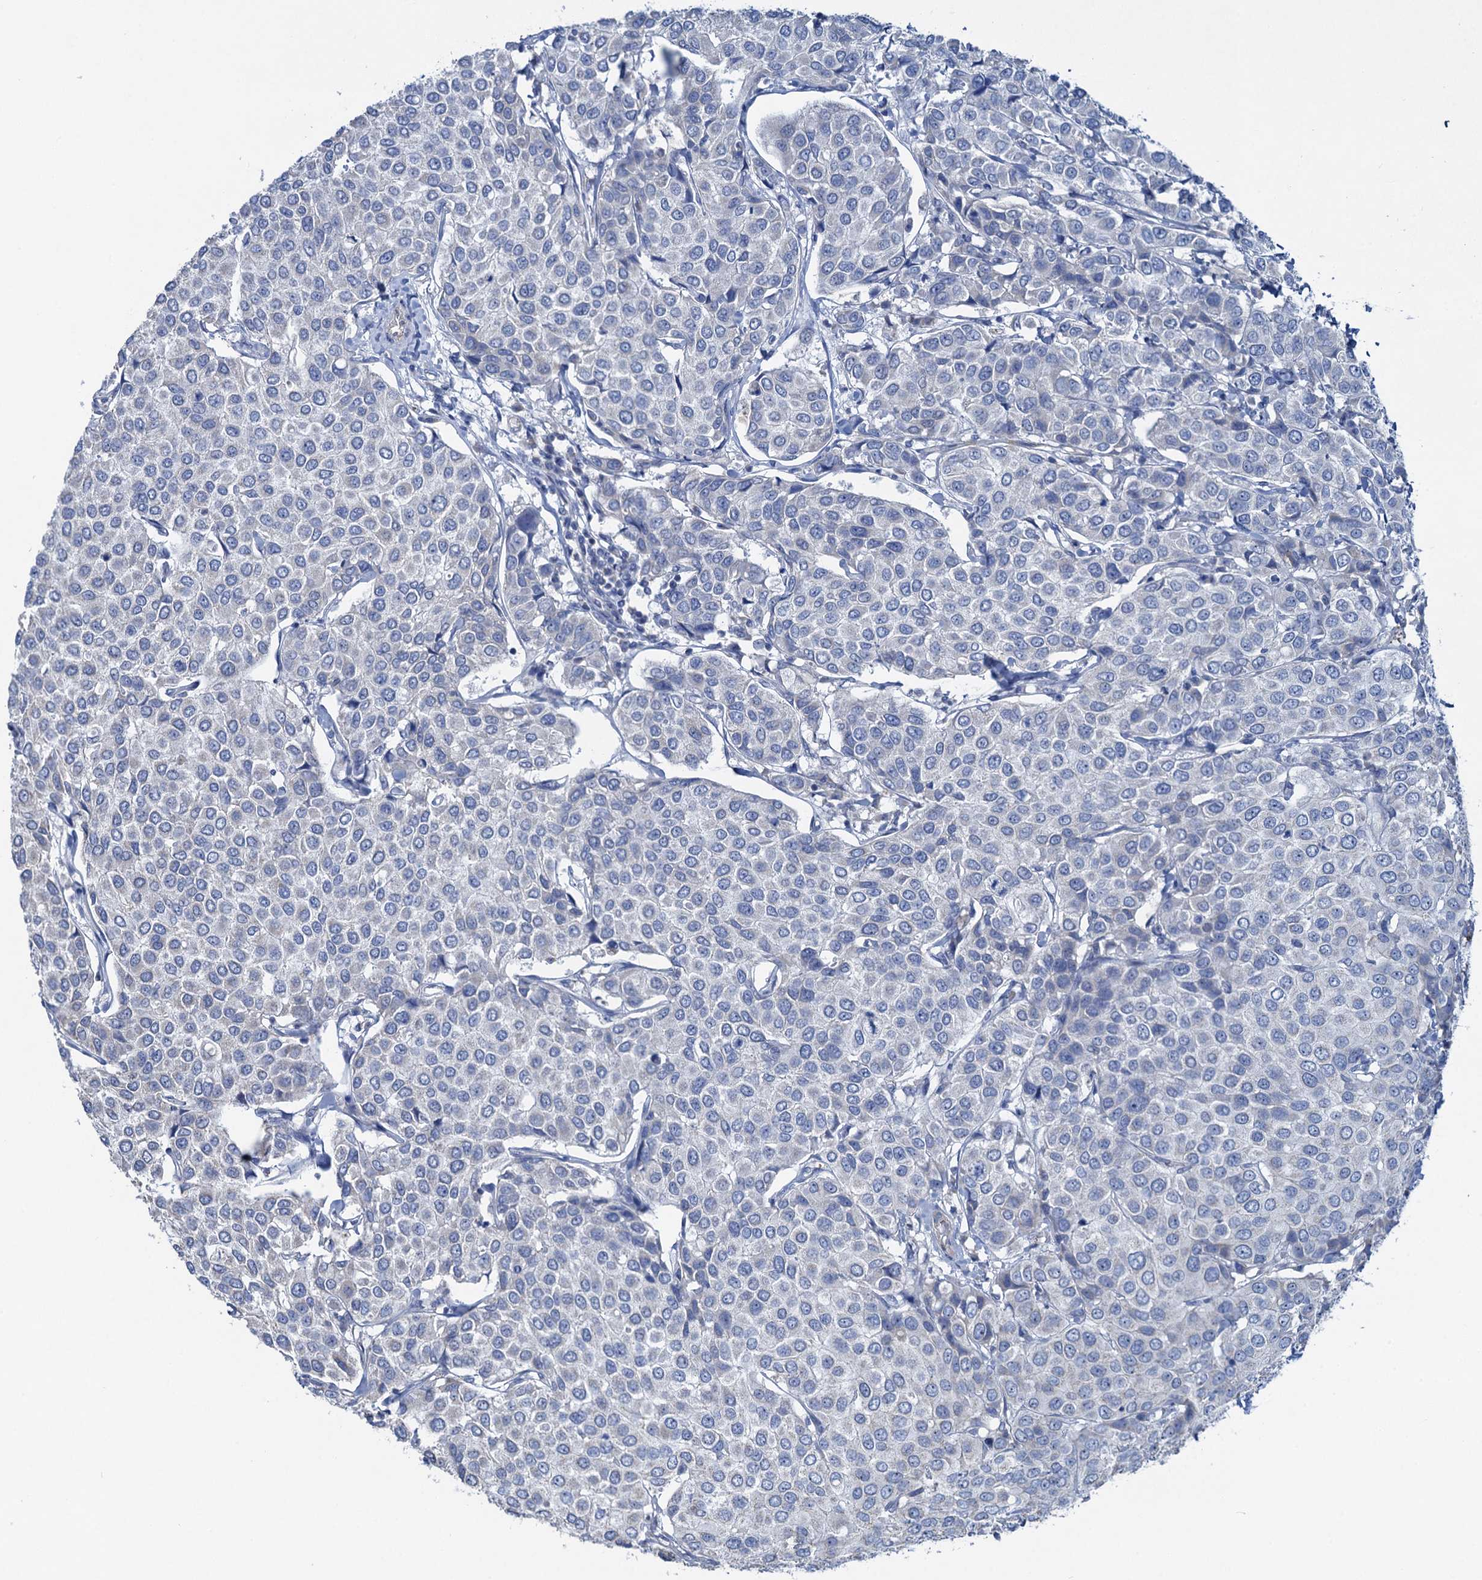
{"staining": {"intensity": "negative", "quantity": "none", "location": "none"}, "tissue": "breast cancer", "cell_type": "Tumor cells", "image_type": "cancer", "snomed": [{"axis": "morphology", "description": "Duct carcinoma"}, {"axis": "topography", "description": "Breast"}], "caption": "The IHC histopathology image has no significant positivity in tumor cells of breast cancer tissue. (Brightfield microscopy of DAB (3,3'-diaminobenzidine) IHC at high magnification).", "gene": "PLLP", "patient": {"sex": "female", "age": 55}}